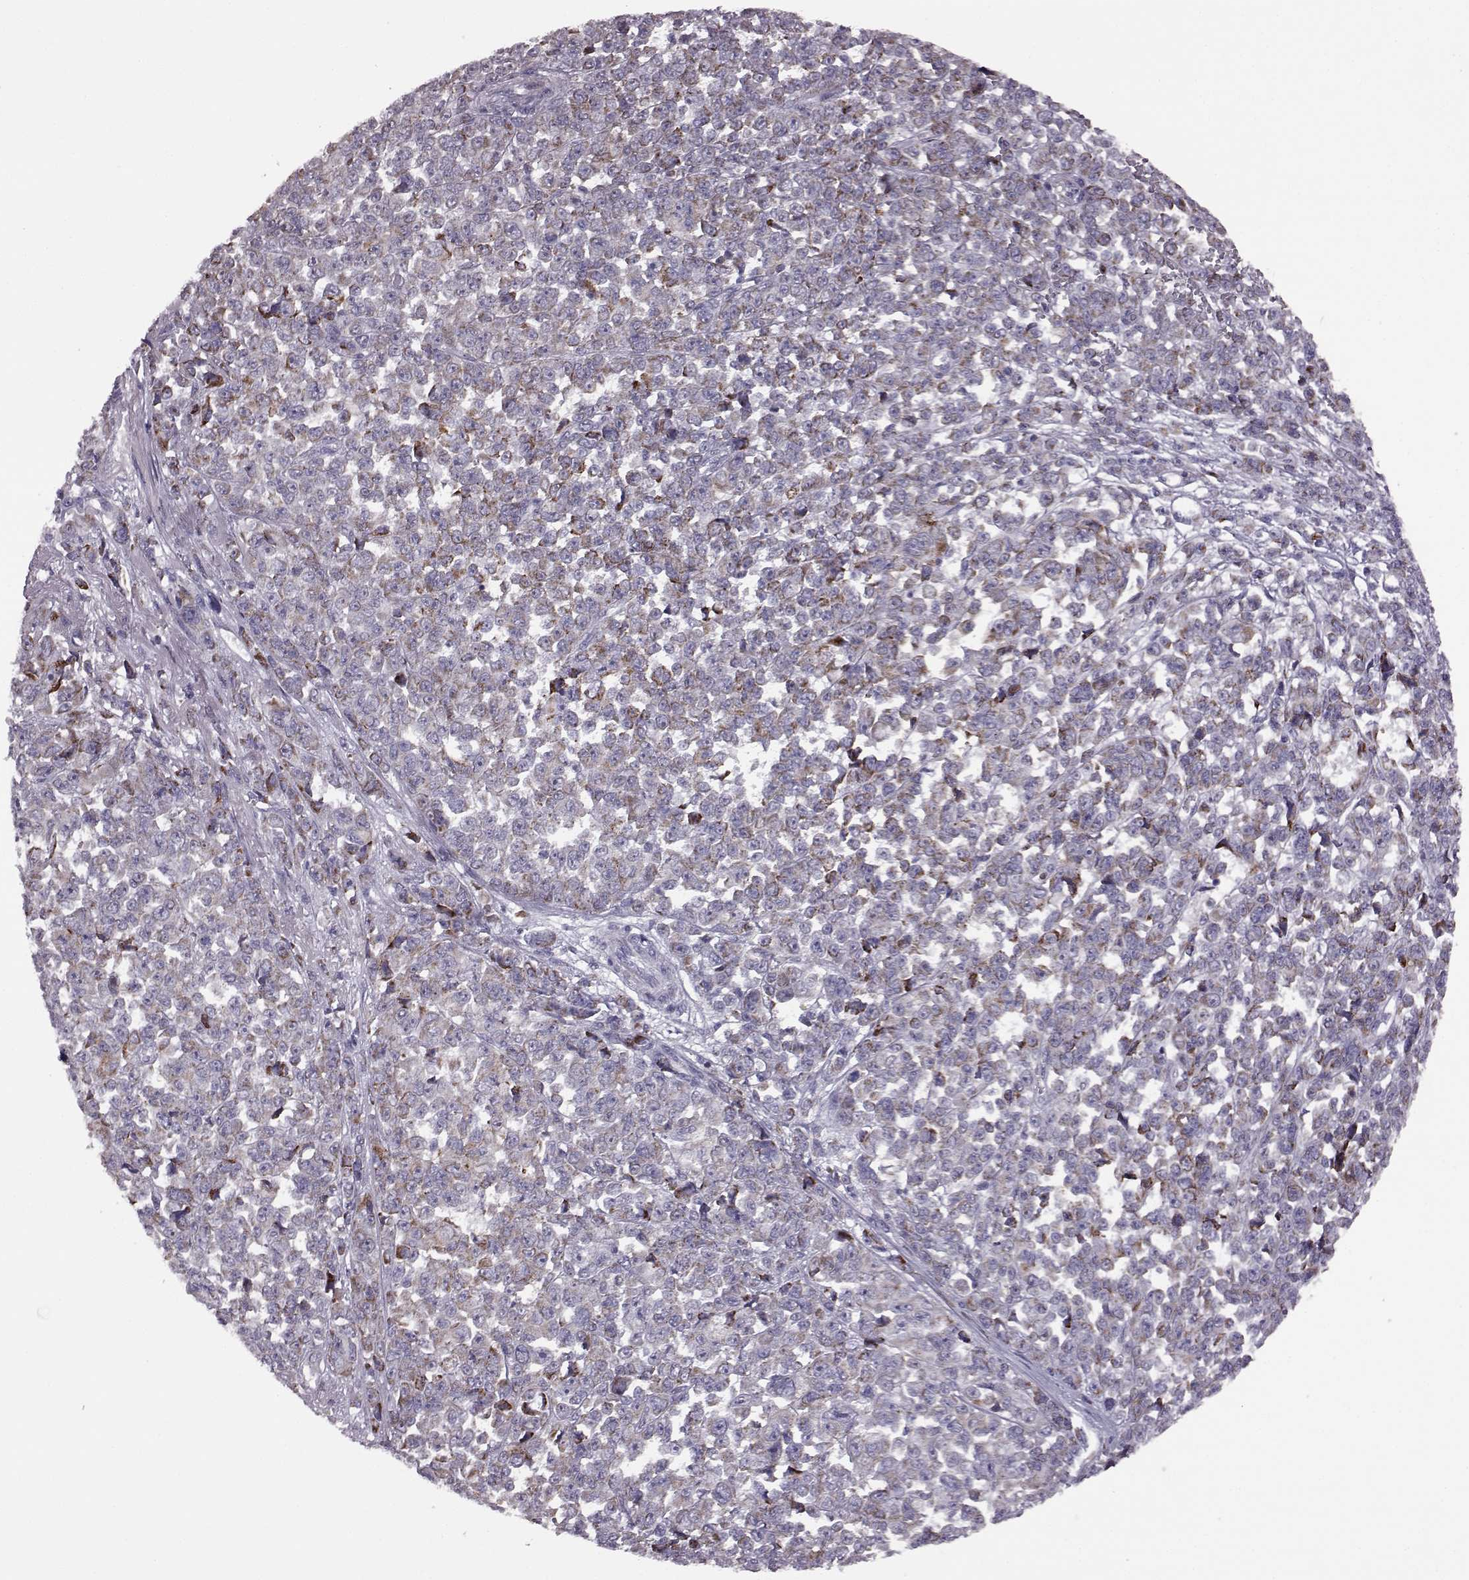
{"staining": {"intensity": "moderate", "quantity": ">75%", "location": "cytoplasmic/membranous"}, "tissue": "melanoma", "cell_type": "Tumor cells", "image_type": "cancer", "snomed": [{"axis": "morphology", "description": "Malignant melanoma, NOS"}, {"axis": "topography", "description": "Skin"}], "caption": "IHC histopathology image of human melanoma stained for a protein (brown), which exhibits medium levels of moderate cytoplasmic/membranous positivity in approximately >75% of tumor cells.", "gene": "RIMS2", "patient": {"sex": "female", "age": 95}}